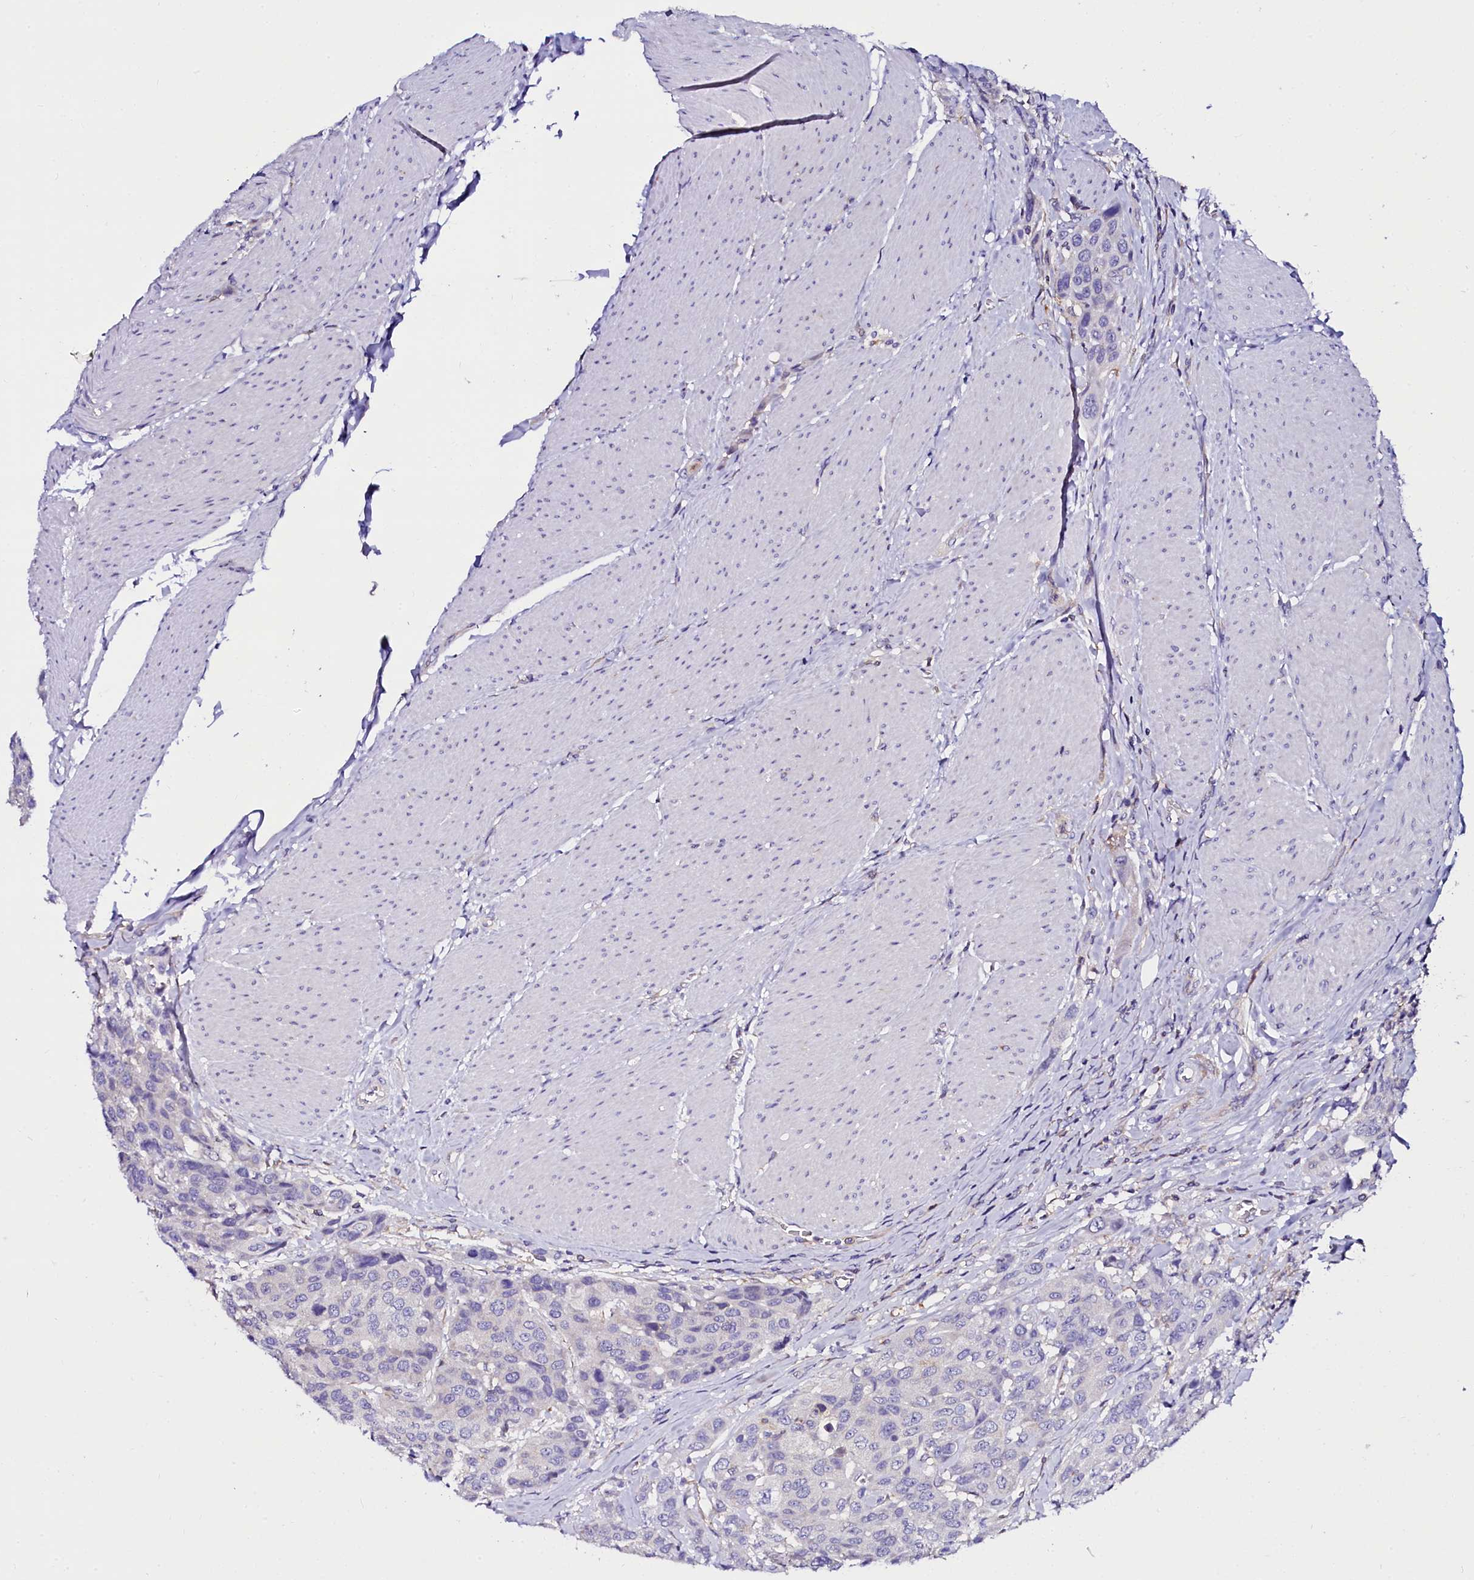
{"staining": {"intensity": "negative", "quantity": "none", "location": "none"}, "tissue": "urothelial cancer", "cell_type": "Tumor cells", "image_type": "cancer", "snomed": [{"axis": "morphology", "description": "Urothelial carcinoma, High grade"}, {"axis": "topography", "description": "Urinary bladder"}], "caption": "Tumor cells show no significant expression in high-grade urothelial carcinoma. (DAB IHC with hematoxylin counter stain).", "gene": "OTOL1", "patient": {"sex": "male", "age": 50}}